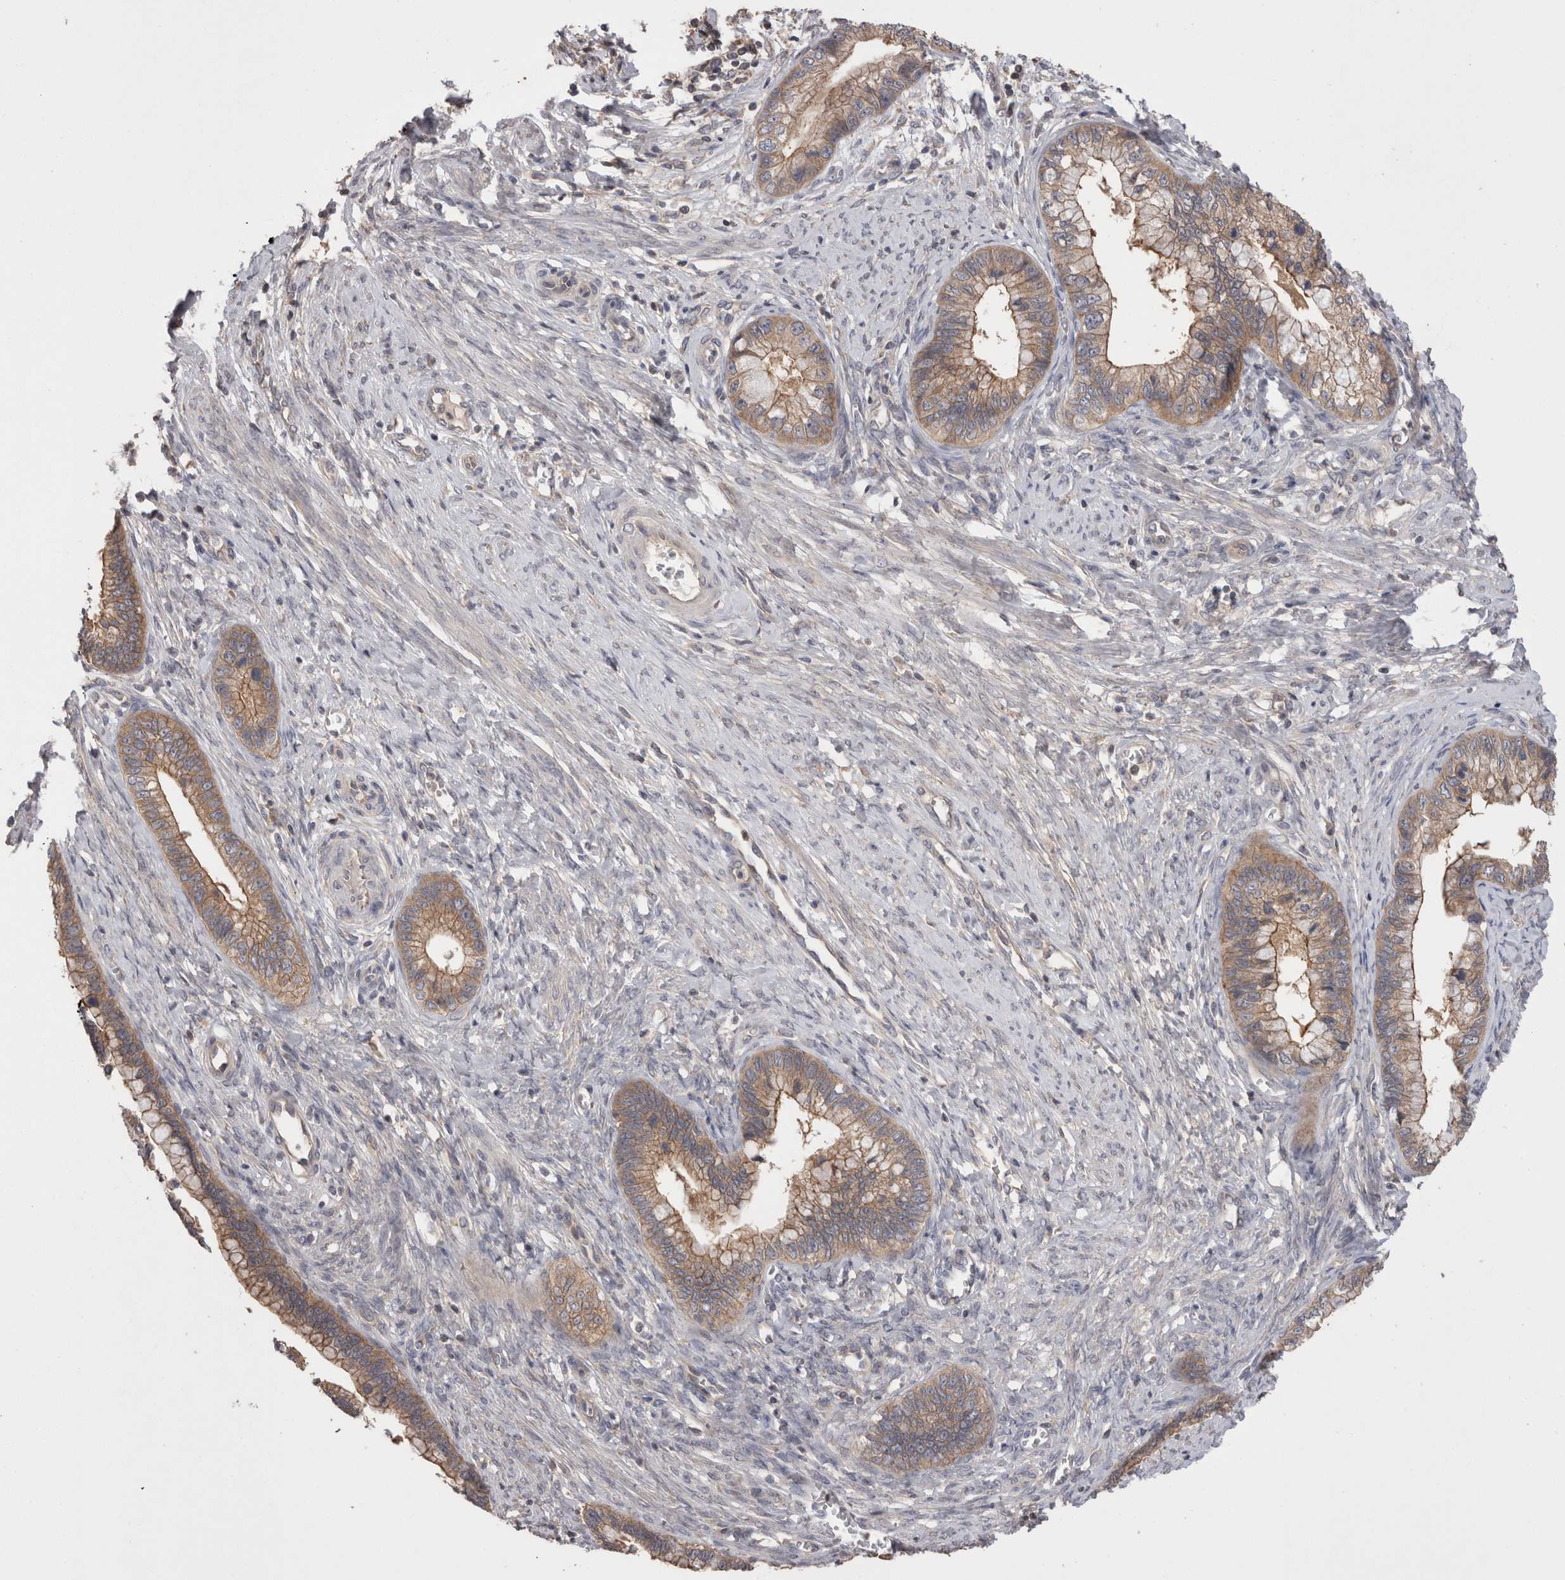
{"staining": {"intensity": "moderate", "quantity": ">75%", "location": "cytoplasmic/membranous"}, "tissue": "cervical cancer", "cell_type": "Tumor cells", "image_type": "cancer", "snomed": [{"axis": "morphology", "description": "Adenocarcinoma, NOS"}, {"axis": "topography", "description": "Cervix"}], "caption": "Immunohistochemical staining of human cervical cancer (adenocarcinoma) reveals medium levels of moderate cytoplasmic/membranous protein staining in approximately >75% of tumor cells.", "gene": "OTOR", "patient": {"sex": "female", "age": 44}}